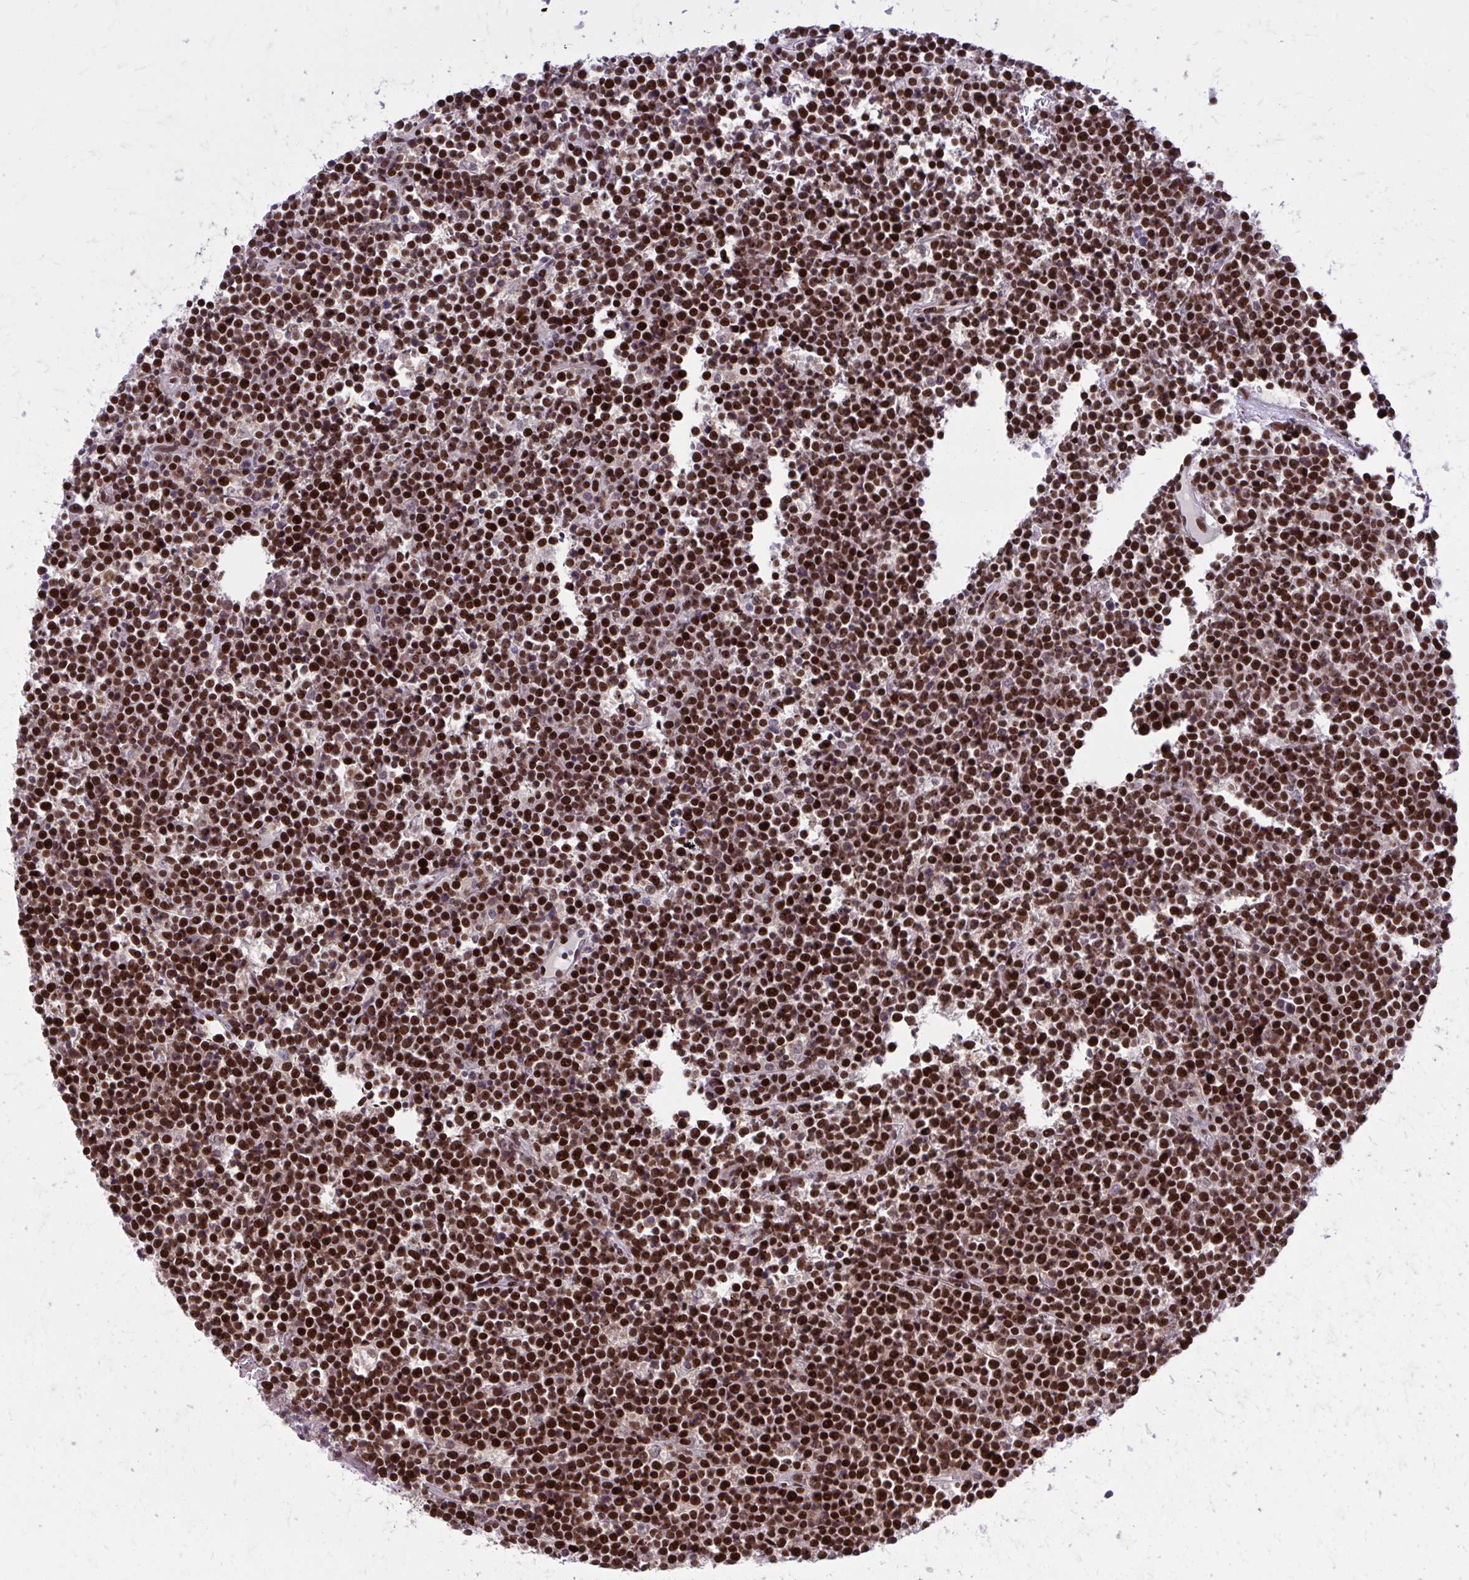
{"staining": {"intensity": "strong", "quantity": ">75%", "location": "nuclear"}, "tissue": "lymphoma", "cell_type": "Tumor cells", "image_type": "cancer", "snomed": [{"axis": "morphology", "description": "Malignant lymphoma, non-Hodgkin's type, High grade"}, {"axis": "topography", "description": "Ovary"}], "caption": "Malignant lymphoma, non-Hodgkin's type (high-grade) stained with DAB immunohistochemistry (IHC) exhibits high levels of strong nuclear positivity in about >75% of tumor cells.", "gene": "PSME4", "patient": {"sex": "female", "age": 56}}